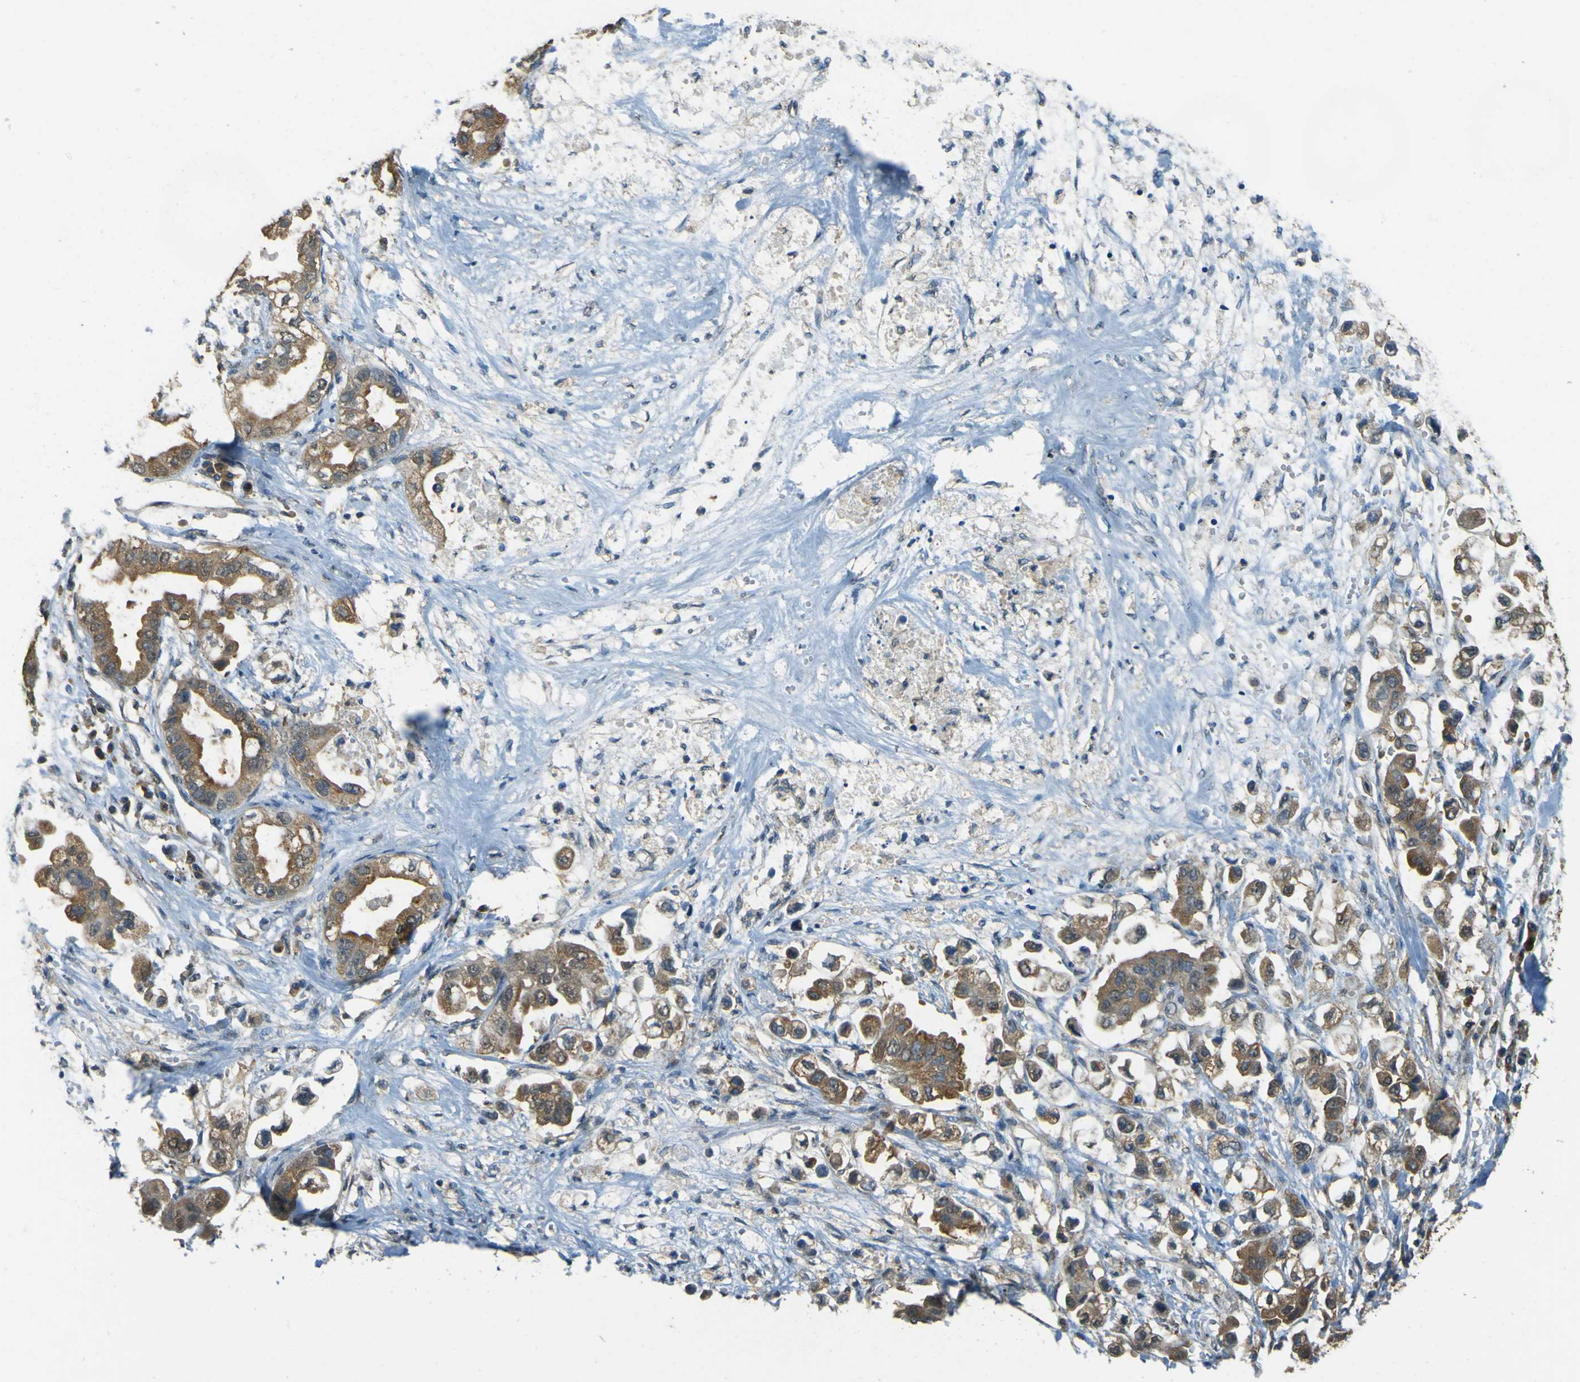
{"staining": {"intensity": "moderate", "quantity": ">75%", "location": "cytoplasmic/membranous"}, "tissue": "stomach cancer", "cell_type": "Tumor cells", "image_type": "cancer", "snomed": [{"axis": "morphology", "description": "Adenocarcinoma, NOS"}, {"axis": "topography", "description": "Stomach"}], "caption": "Stomach cancer (adenocarcinoma) stained with DAB IHC exhibits medium levels of moderate cytoplasmic/membranous positivity in approximately >75% of tumor cells. Immunohistochemistry (ihc) stains the protein of interest in brown and the nuclei are stained blue.", "gene": "GOLGA1", "patient": {"sex": "male", "age": 62}}